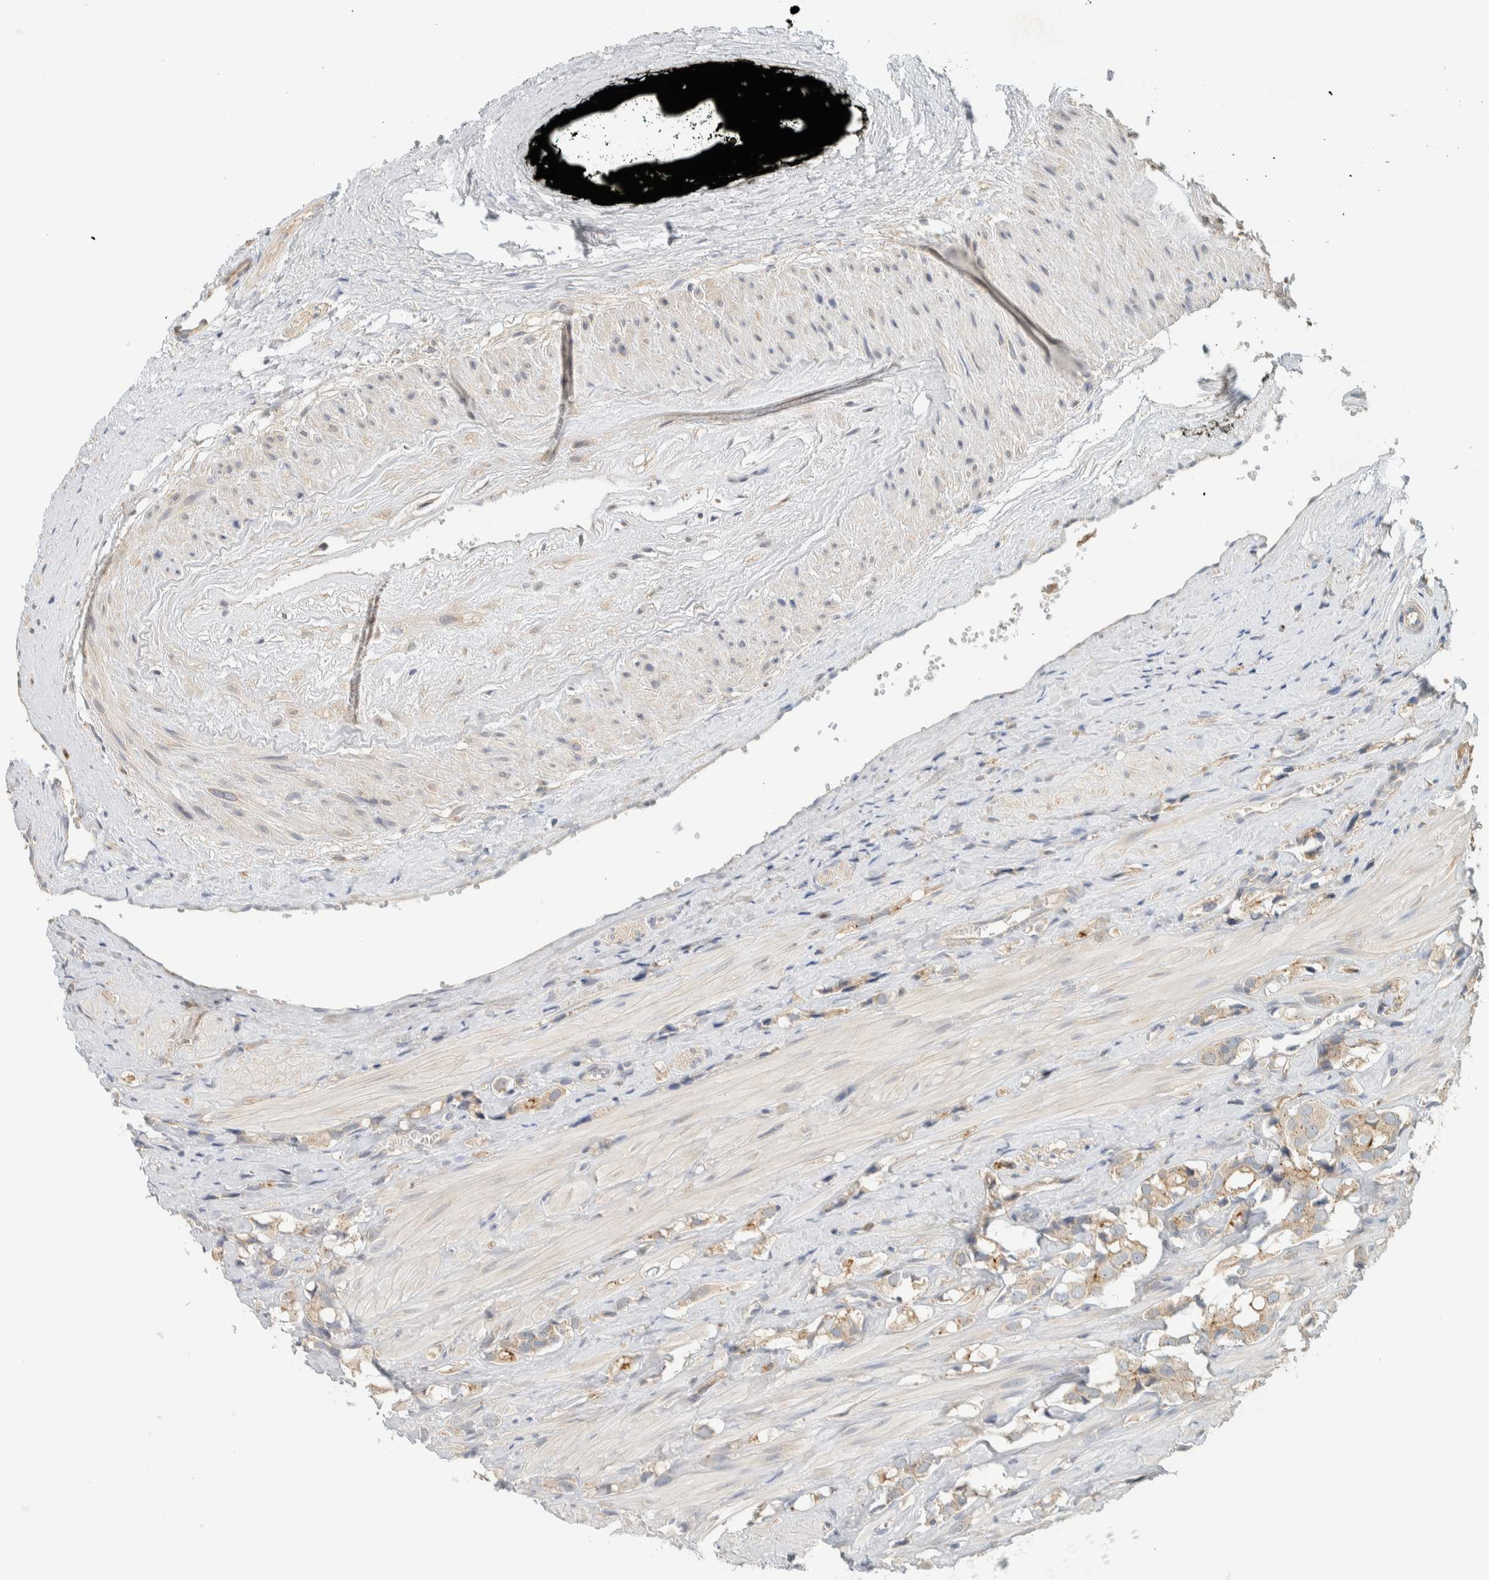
{"staining": {"intensity": "weak", "quantity": "<25%", "location": "cytoplasmic/membranous"}, "tissue": "prostate cancer", "cell_type": "Tumor cells", "image_type": "cancer", "snomed": [{"axis": "morphology", "description": "Adenocarcinoma, High grade"}, {"axis": "topography", "description": "Prostate"}], "caption": "IHC of adenocarcinoma (high-grade) (prostate) shows no expression in tumor cells. (DAB (3,3'-diaminobenzidine) immunohistochemistry (IHC) with hematoxylin counter stain).", "gene": "RAB11FIP1", "patient": {"sex": "male", "age": 52}}